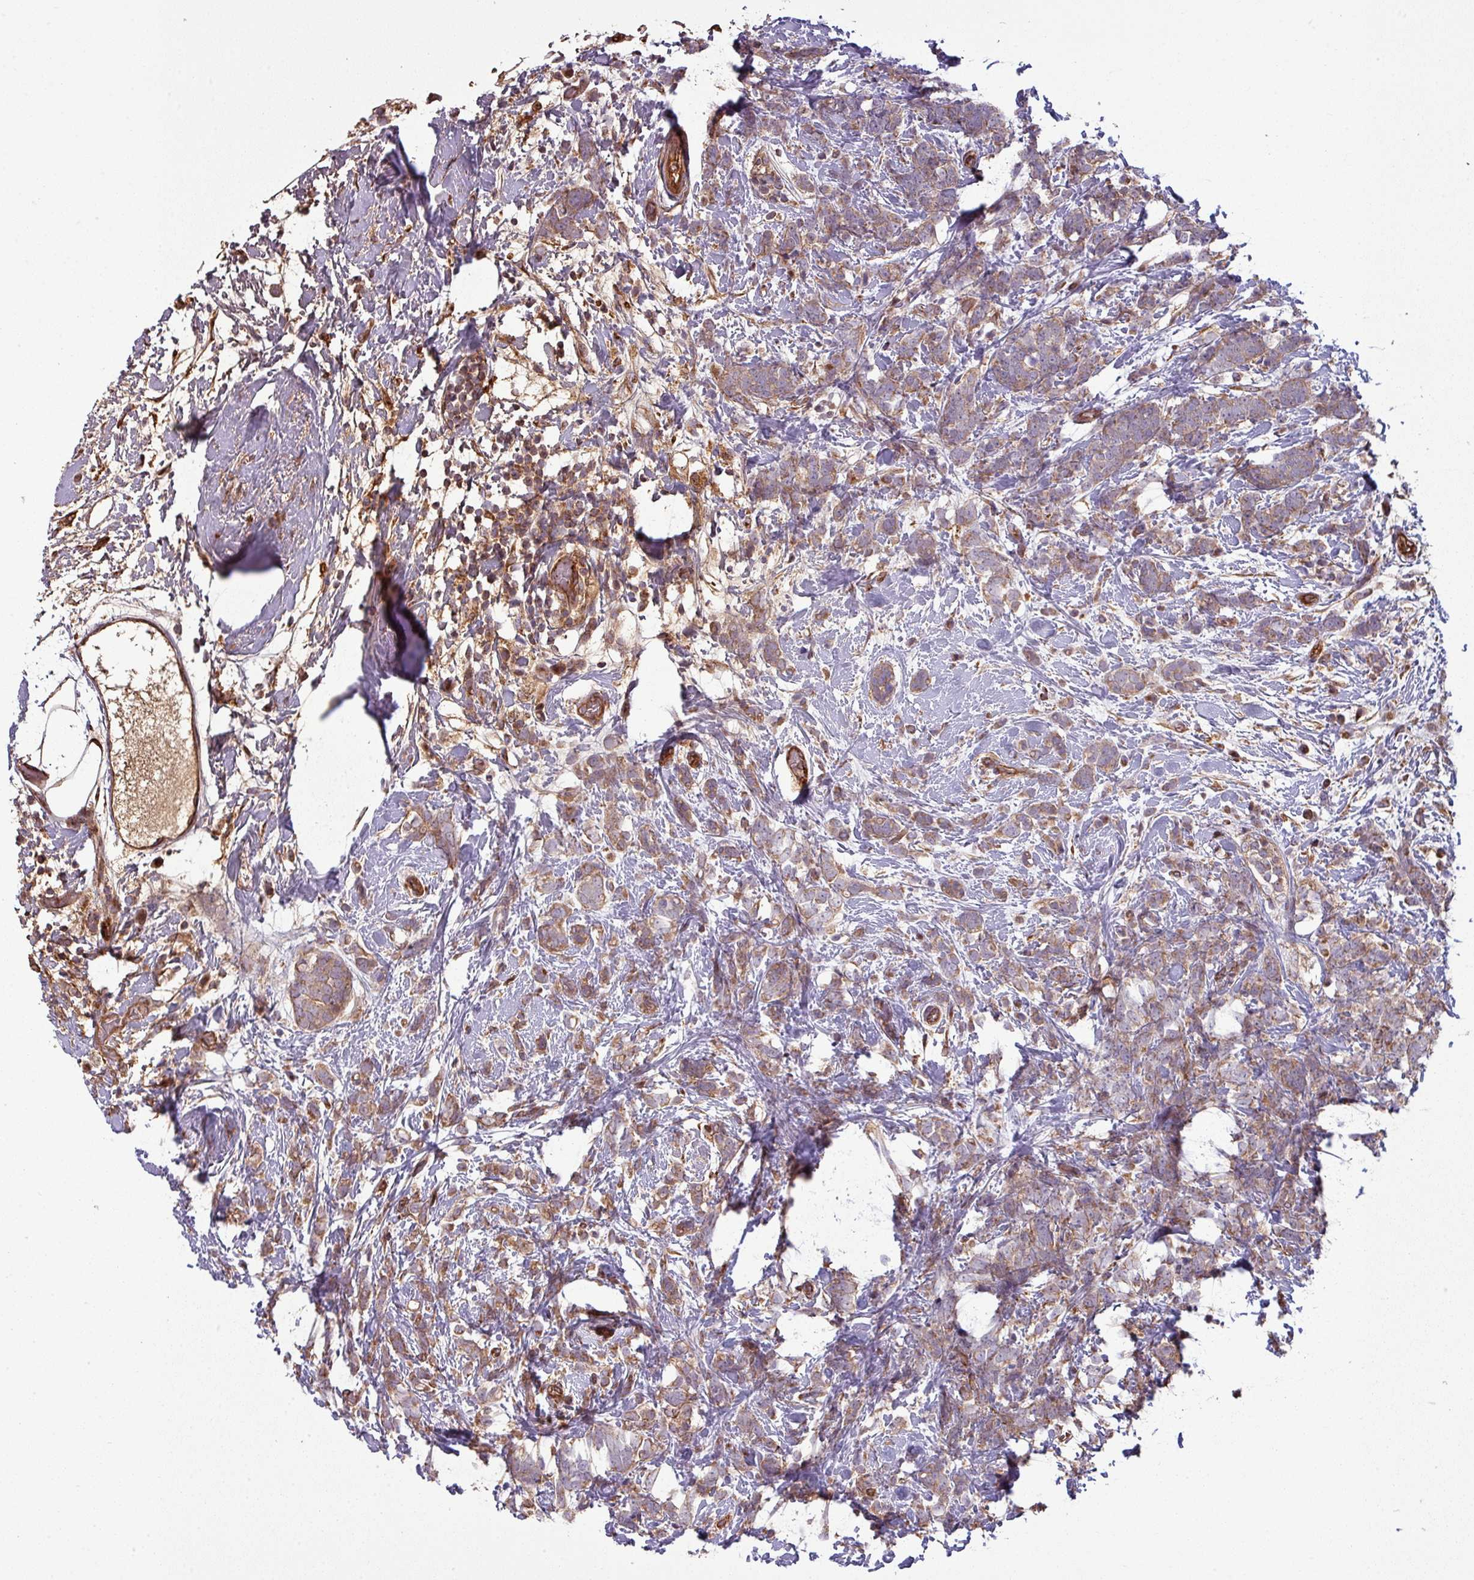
{"staining": {"intensity": "moderate", "quantity": ">75%", "location": "cytoplasmic/membranous"}, "tissue": "breast cancer", "cell_type": "Tumor cells", "image_type": "cancer", "snomed": [{"axis": "morphology", "description": "Lobular carcinoma"}, {"axis": "topography", "description": "Breast"}], "caption": "Breast cancer (lobular carcinoma) was stained to show a protein in brown. There is medium levels of moderate cytoplasmic/membranous expression in approximately >75% of tumor cells.", "gene": "SNRNP25", "patient": {"sex": "female", "age": 58}}